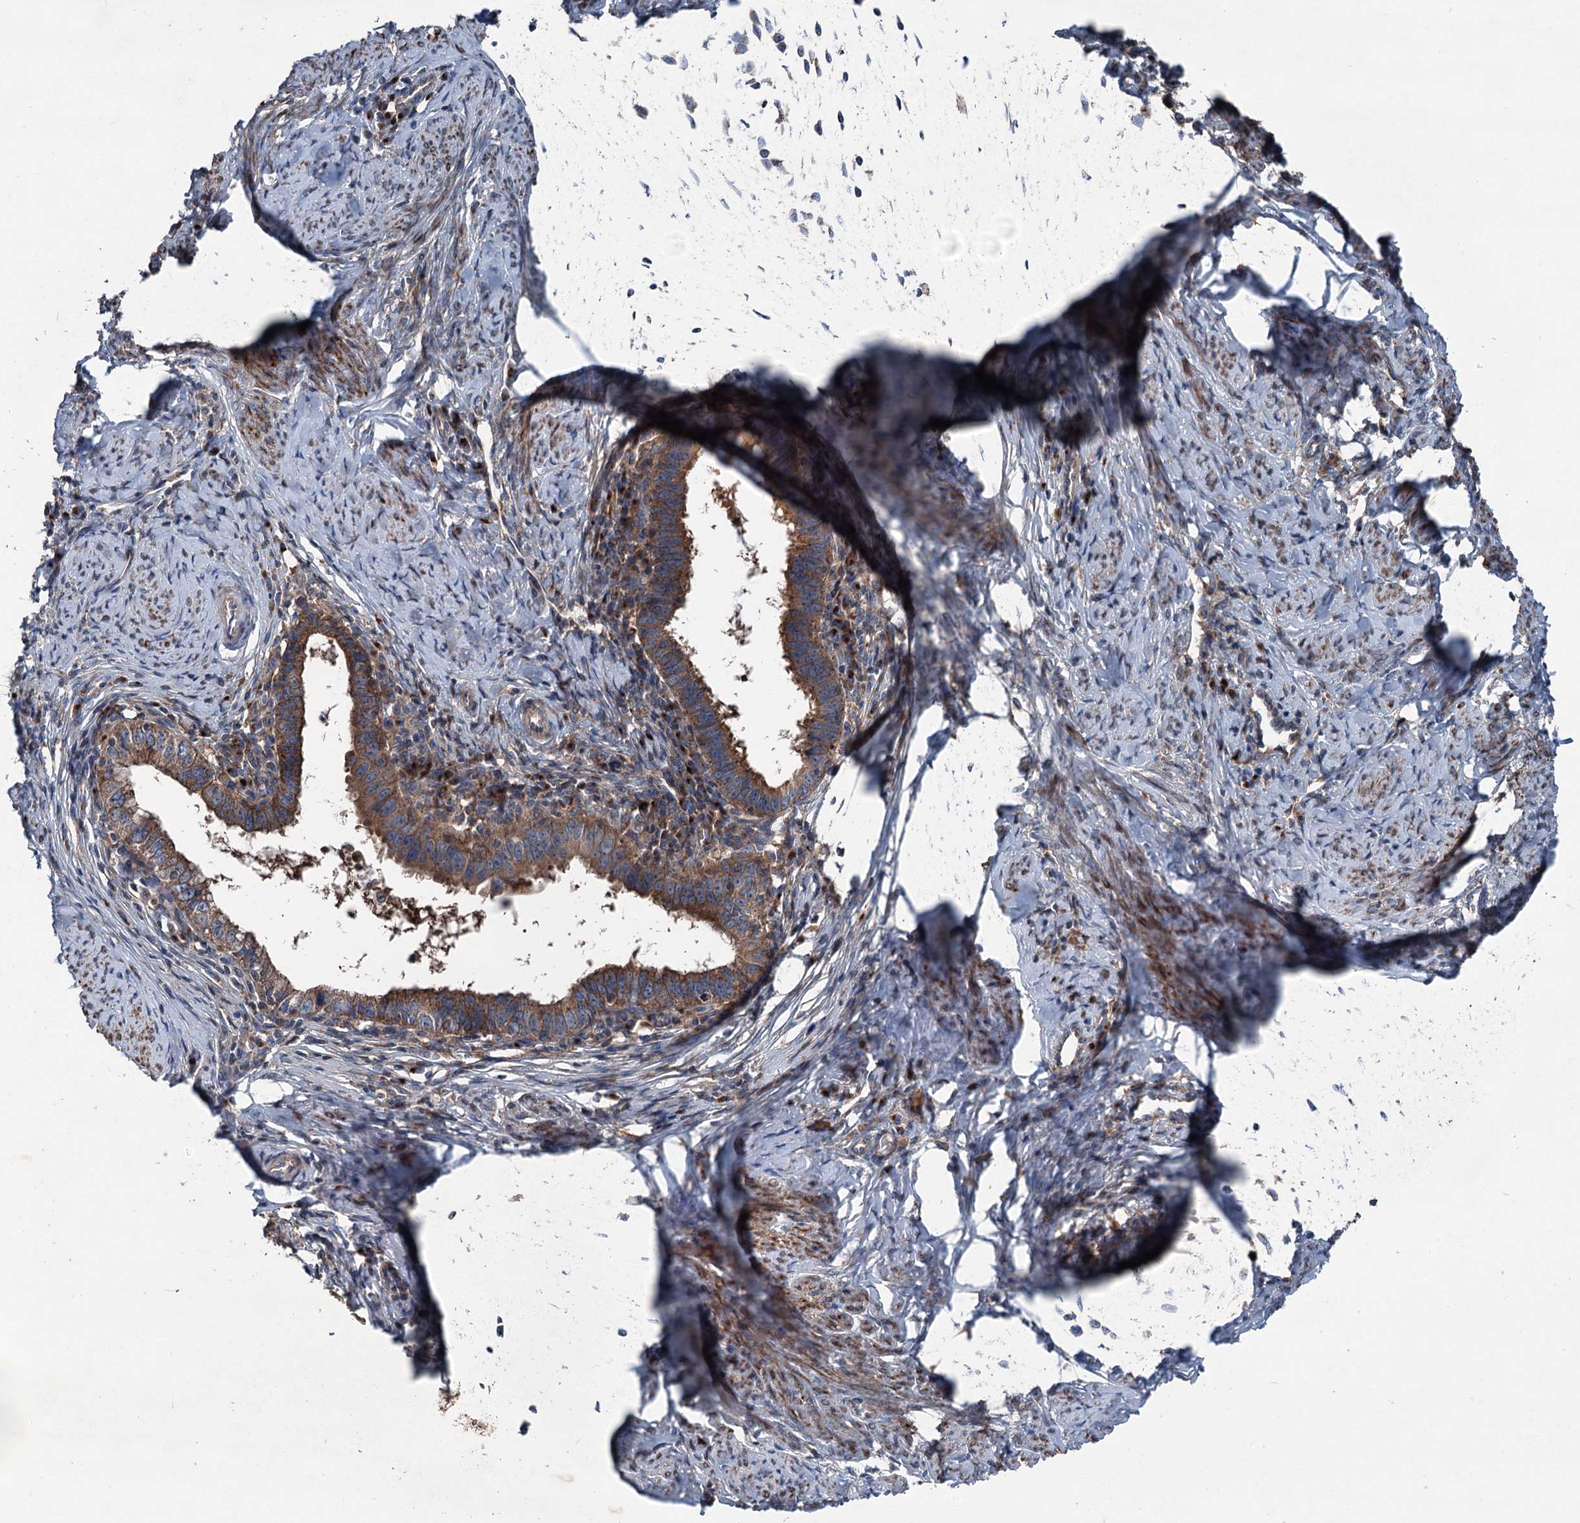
{"staining": {"intensity": "moderate", "quantity": ">75%", "location": "cytoplasmic/membranous"}, "tissue": "cervical cancer", "cell_type": "Tumor cells", "image_type": "cancer", "snomed": [{"axis": "morphology", "description": "Adenocarcinoma, NOS"}, {"axis": "topography", "description": "Cervix"}], "caption": "Adenocarcinoma (cervical) tissue demonstrates moderate cytoplasmic/membranous positivity in approximately >75% of tumor cells (DAB (3,3'-diaminobenzidine) = brown stain, brightfield microscopy at high magnification).", "gene": "RUFY1", "patient": {"sex": "female", "age": 36}}